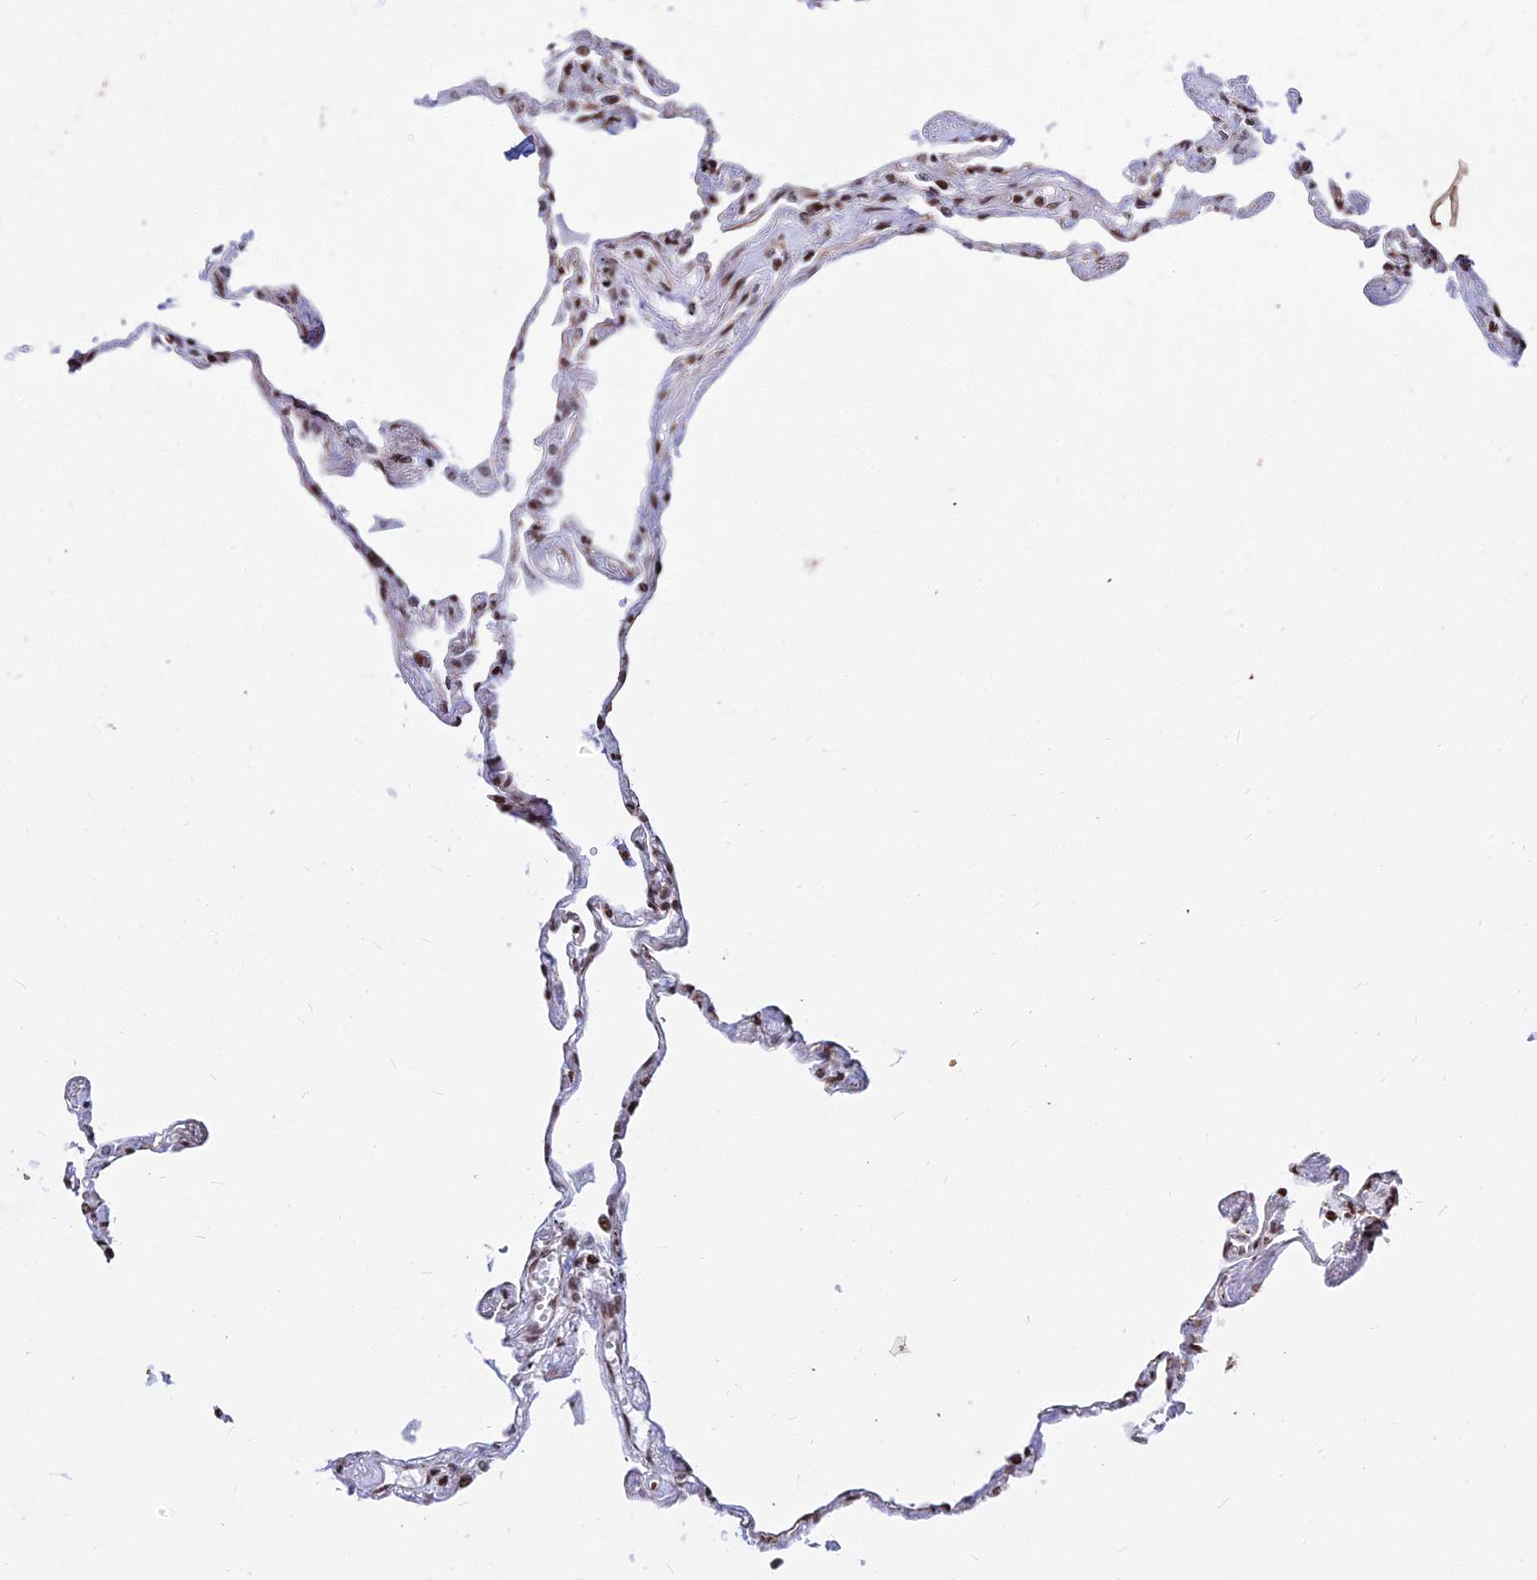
{"staining": {"intensity": "strong", "quantity": "25%-75%", "location": "nuclear"}, "tissue": "lung", "cell_type": "Alveolar cells", "image_type": "normal", "snomed": [{"axis": "morphology", "description": "Normal tissue, NOS"}, {"axis": "topography", "description": "Lung"}], "caption": "Protein expression analysis of unremarkable lung shows strong nuclear expression in about 25%-75% of alveolar cells. (DAB (3,3'-diaminobenzidine) IHC with brightfield microscopy, high magnification).", "gene": "NYAP2", "patient": {"sex": "female", "age": 67}}